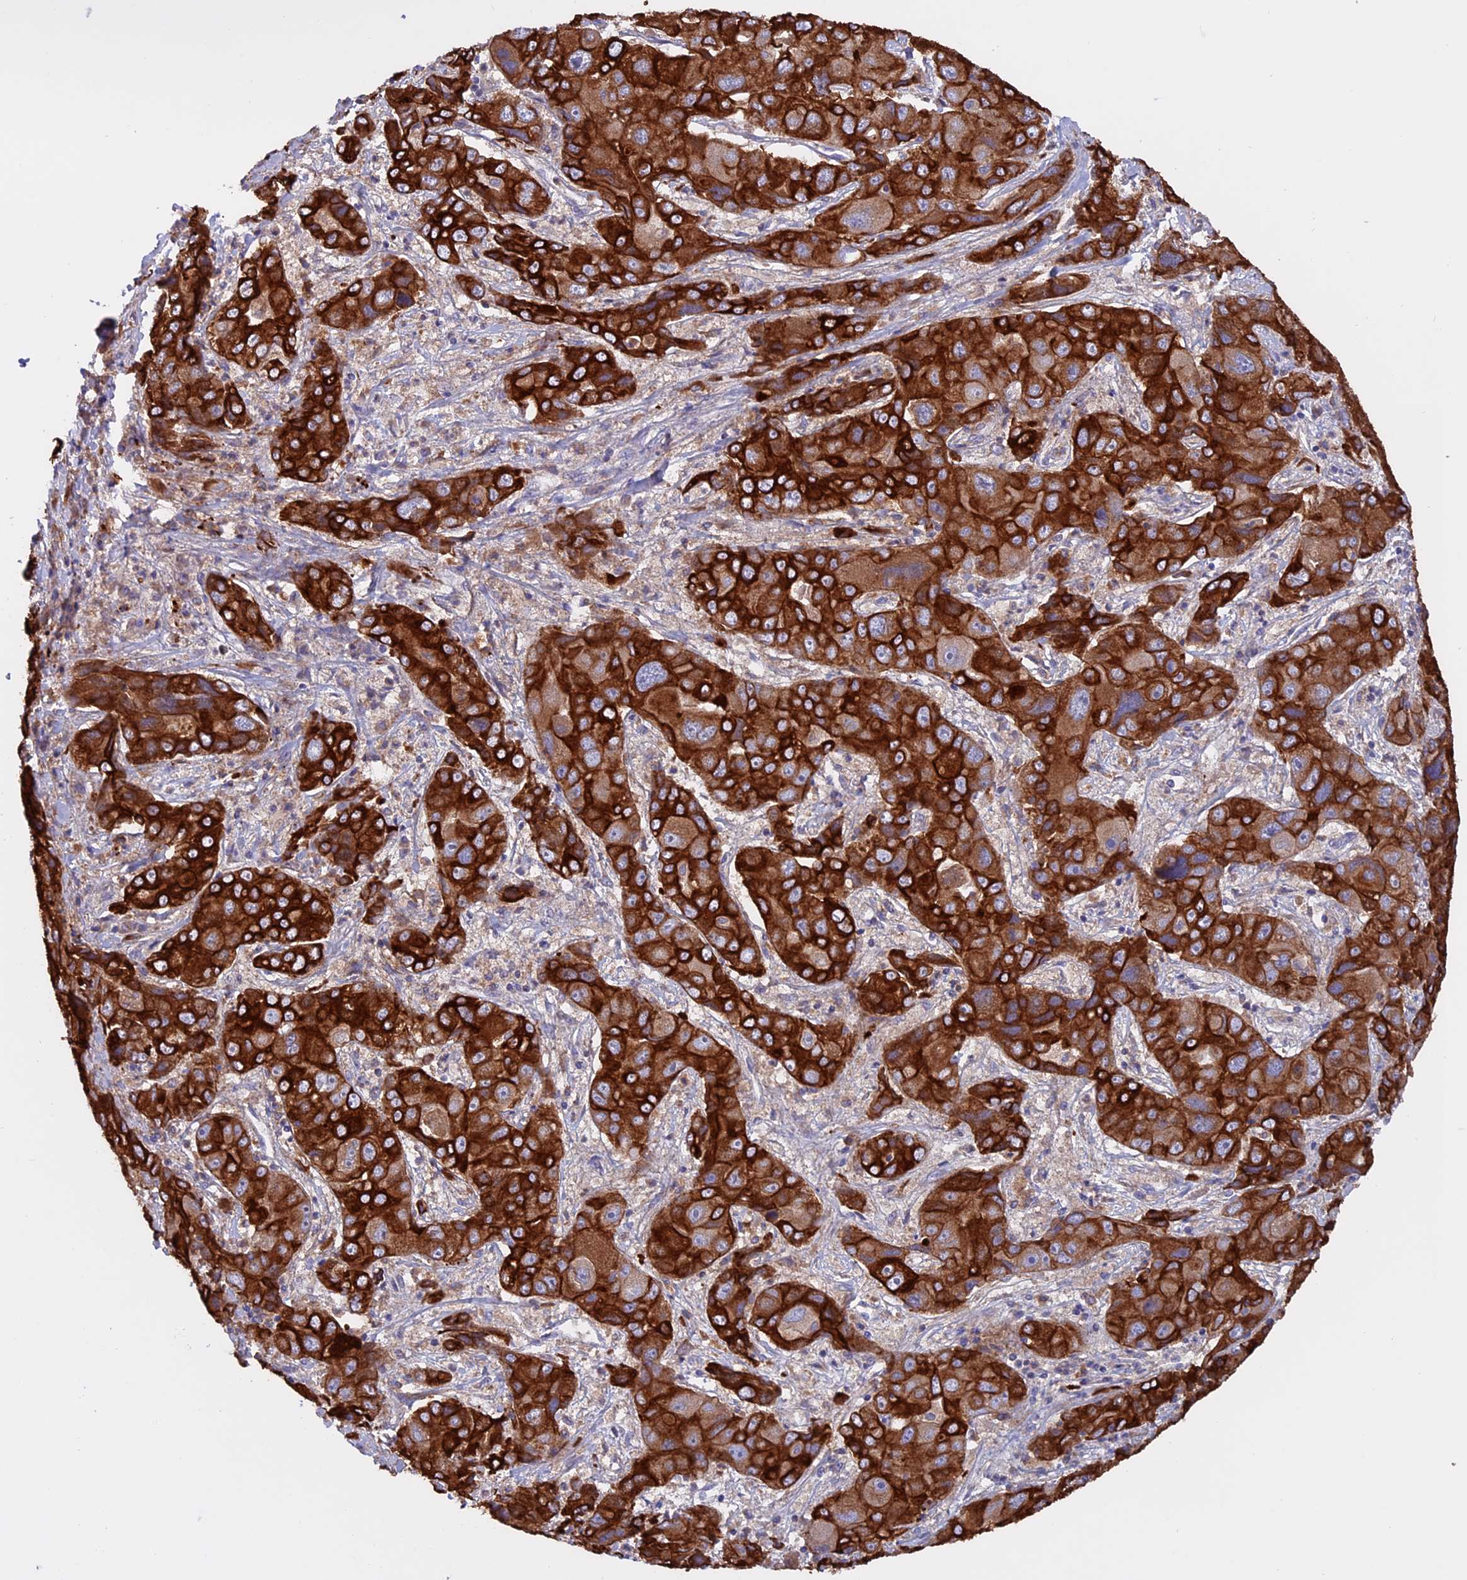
{"staining": {"intensity": "strong", "quantity": ">75%", "location": "cytoplasmic/membranous"}, "tissue": "liver cancer", "cell_type": "Tumor cells", "image_type": "cancer", "snomed": [{"axis": "morphology", "description": "Cholangiocarcinoma"}, {"axis": "topography", "description": "Liver"}], "caption": "Immunohistochemical staining of human liver cholangiocarcinoma displays high levels of strong cytoplasmic/membranous protein expression in about >75% of tumor cells.", "gene": "PTPN9", "patient": {"sex": "male", "age": 67}}